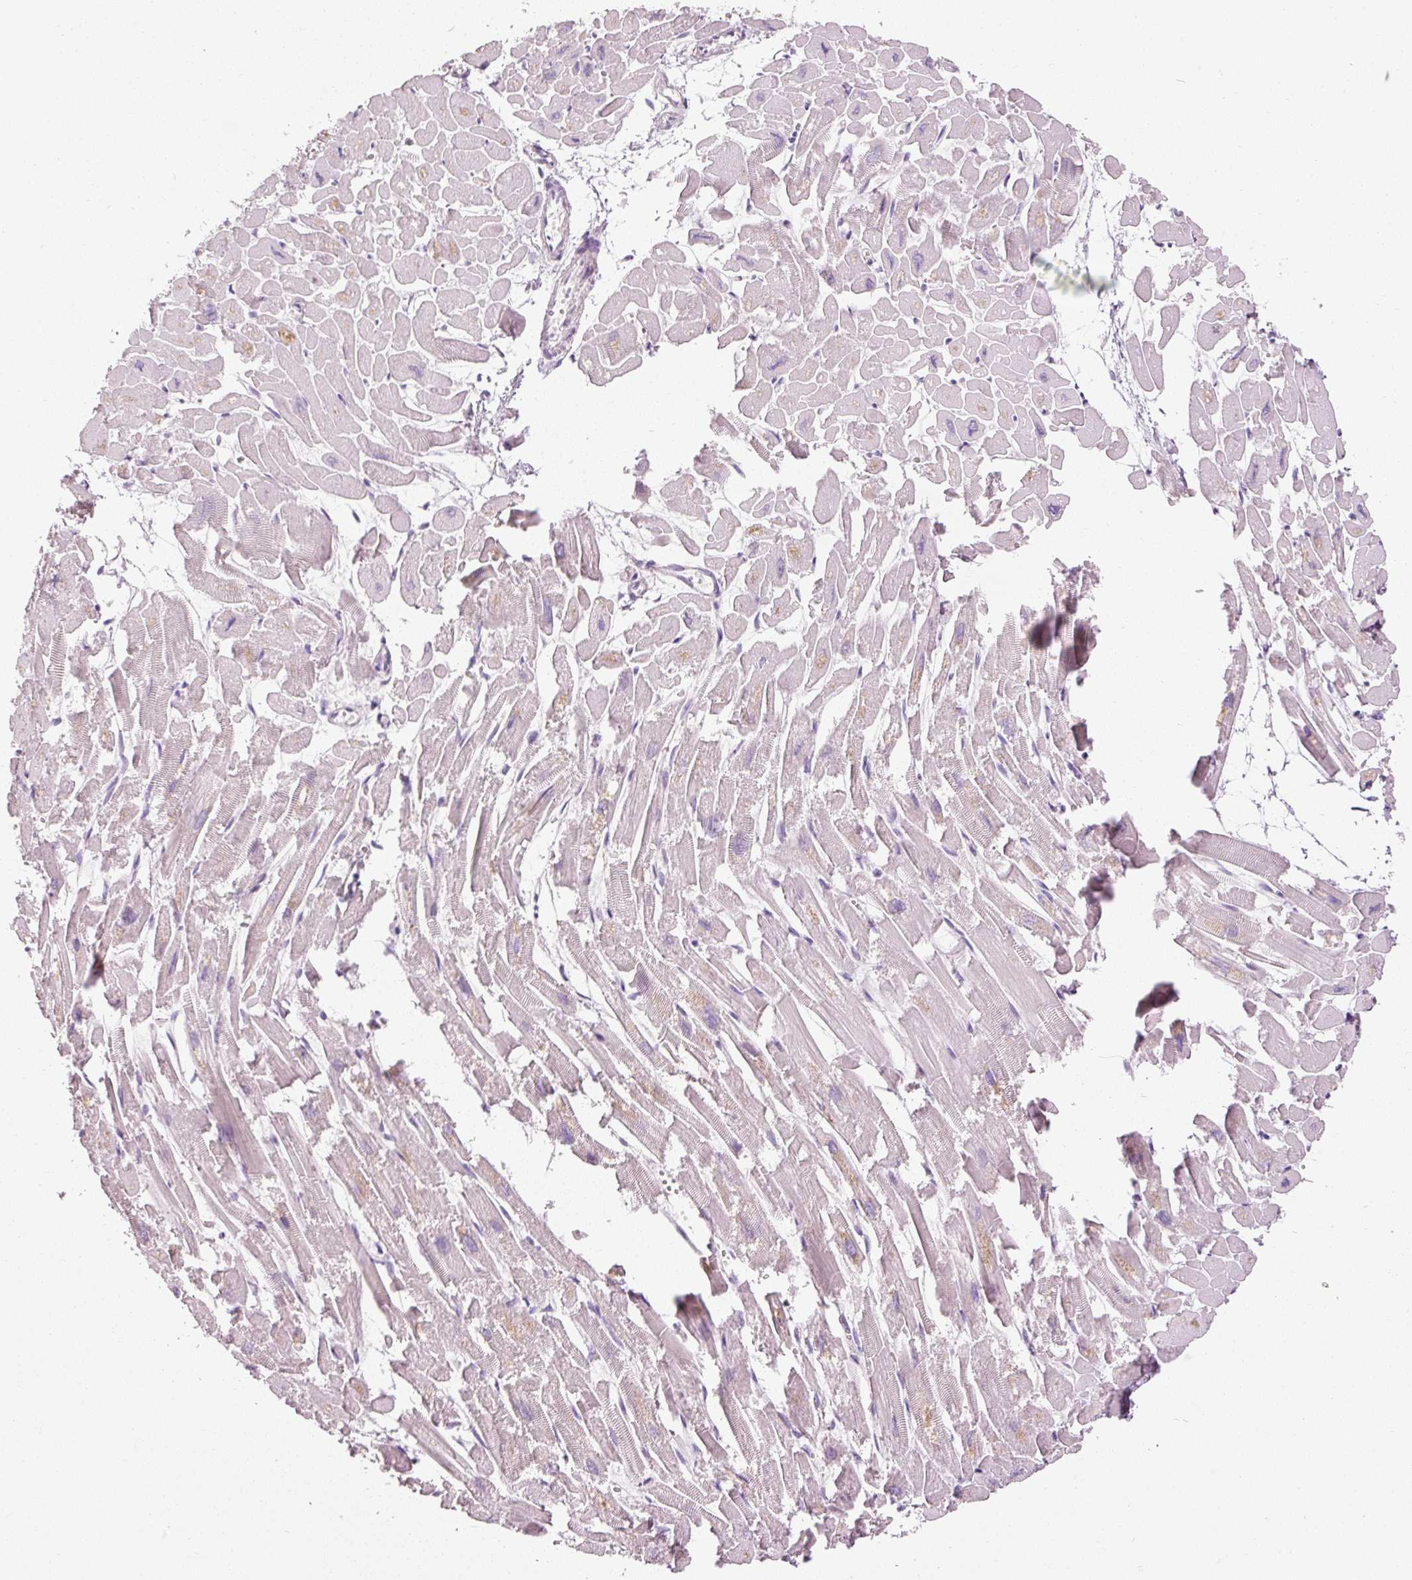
{"staining": {"intensity": "negative", "quantity": "none", "location": "none"}, "tissue": "heart muscle", "cell_type": "Cardiomyocytes", "image_type": "normal", "snomed": [{"axis": "morphology", "description": "Normal tissue, NOS"}, {"axis": "topography", "description": "Heart"}], "caption": "The image shows no significant staining in cardiomyocytes of heart muscle. (DAB IHC visualized using brightfield microscopy, high magnification).", "gene": "MUC5AC", "patient": {"sex": "male", "age": 54}}